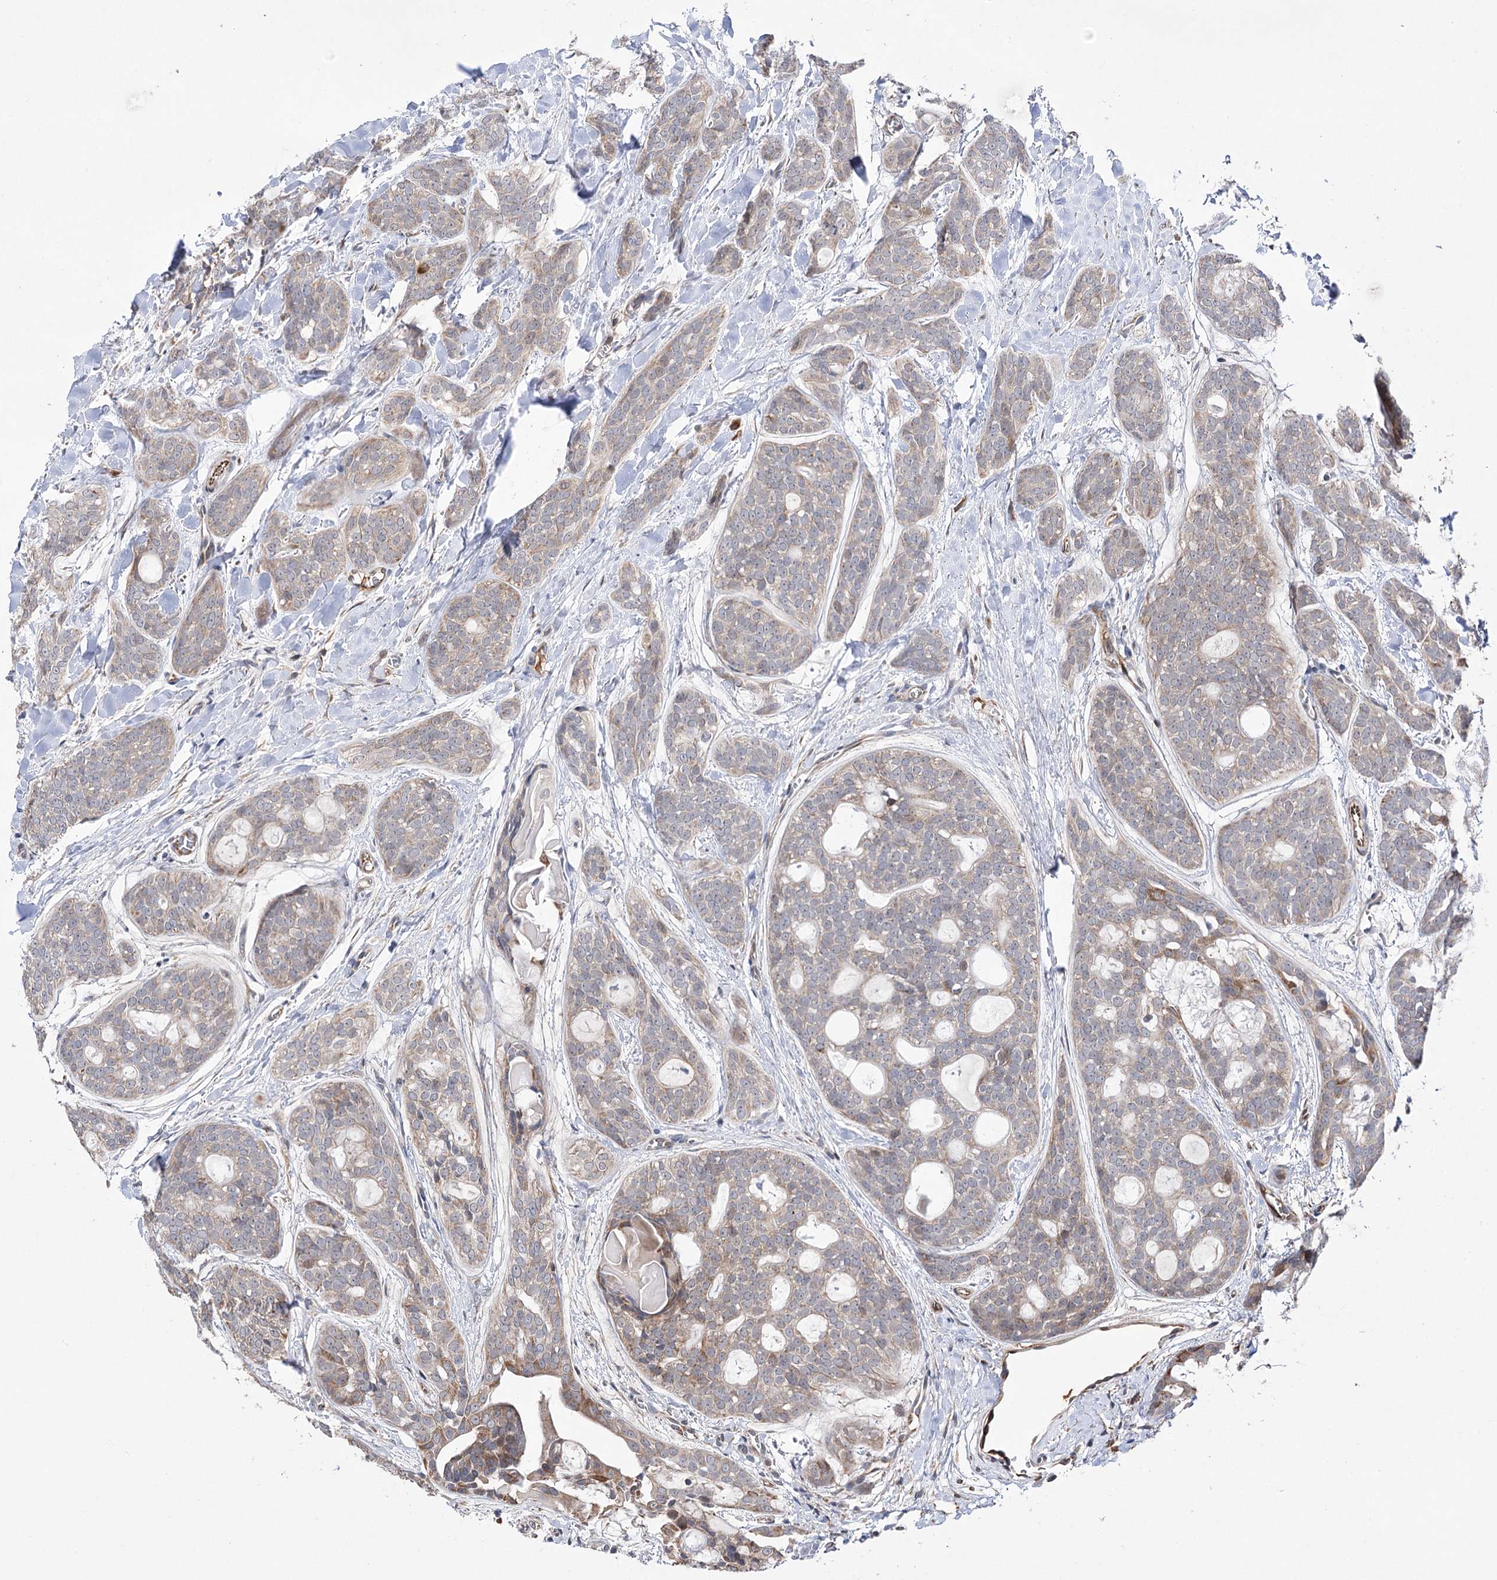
{"staining": {"intensity": "weak", "quantity": "<25%", "location": "cytoplasmic/membranous"}, "tissue": "head and neck cancer", "cell_type": "Tumor cells", "image_type": "cancer", "snomed": [{"axis": "morphology", "description": "Adenocarcinoma, NOS"}, {"axis": "topography", "description": "Head-Neck"}], "caption": "Immunohistochemical staining of human head and neck adenocarcinoma displays no significant positivity in tumor cells. The staining is performed using DAB brown chromogen with nuclei counter-stained in using hematoxylin.", "gene": "ECHDC3", "patient": {"sex": "male", "age": 66}}